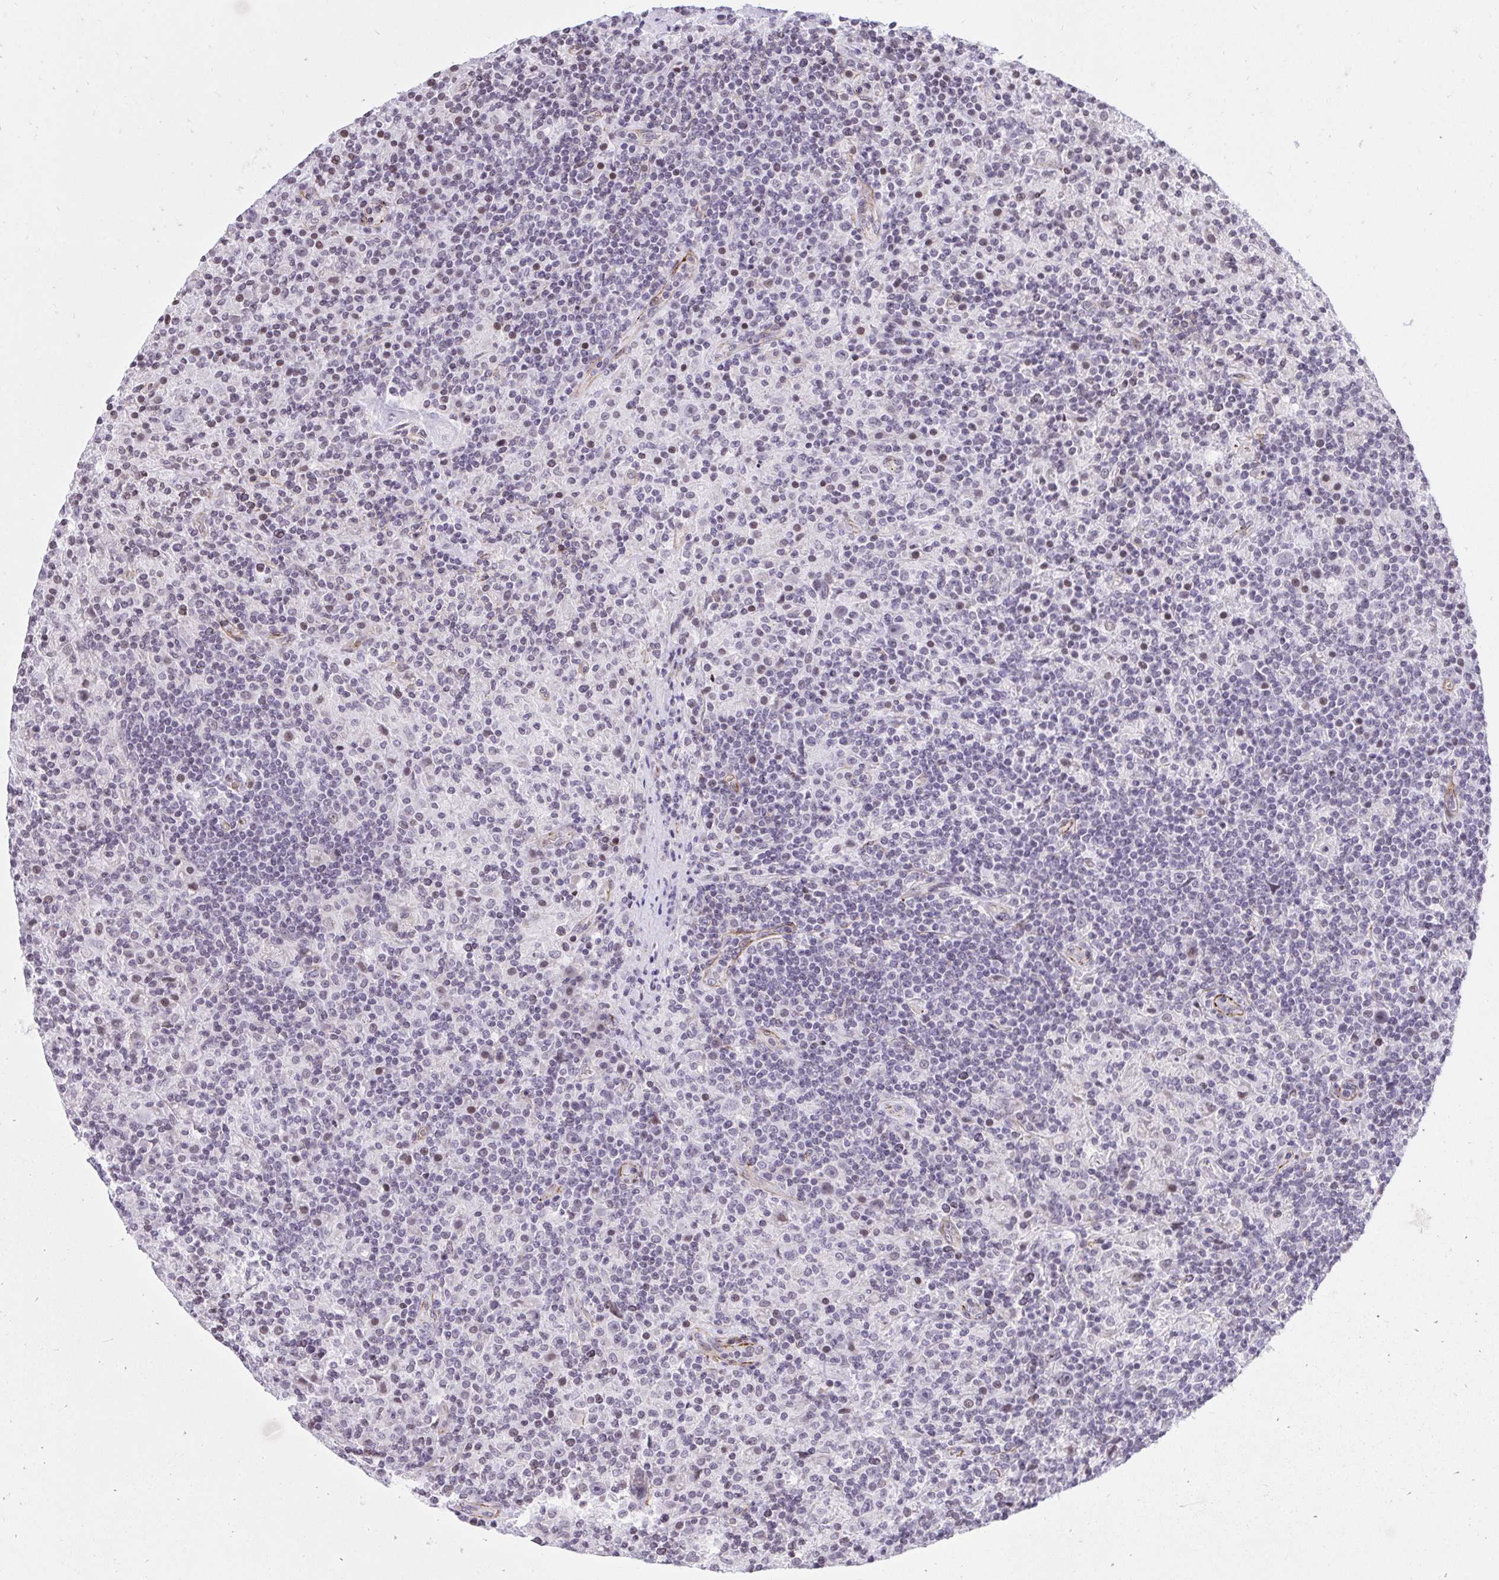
{"staining": {"intensity": "negative", "quantity": "none", "location": "none"}, "tissue": "lymphoma", "cell_type": "Tumor cells", "image_type": "cancer", "snomed": [{"axis": "morphology", "description": "Hodgkin's disease, NOS"}, {"axis": "topography", "description": "Lymph node"}], "caption": "IHC image of human Hodgkin's disease stained for a protein (brown), which displays no positivity in tumor cells.", "gene": "KCNN4", "patient": {"sex": "male", "age": 70}}